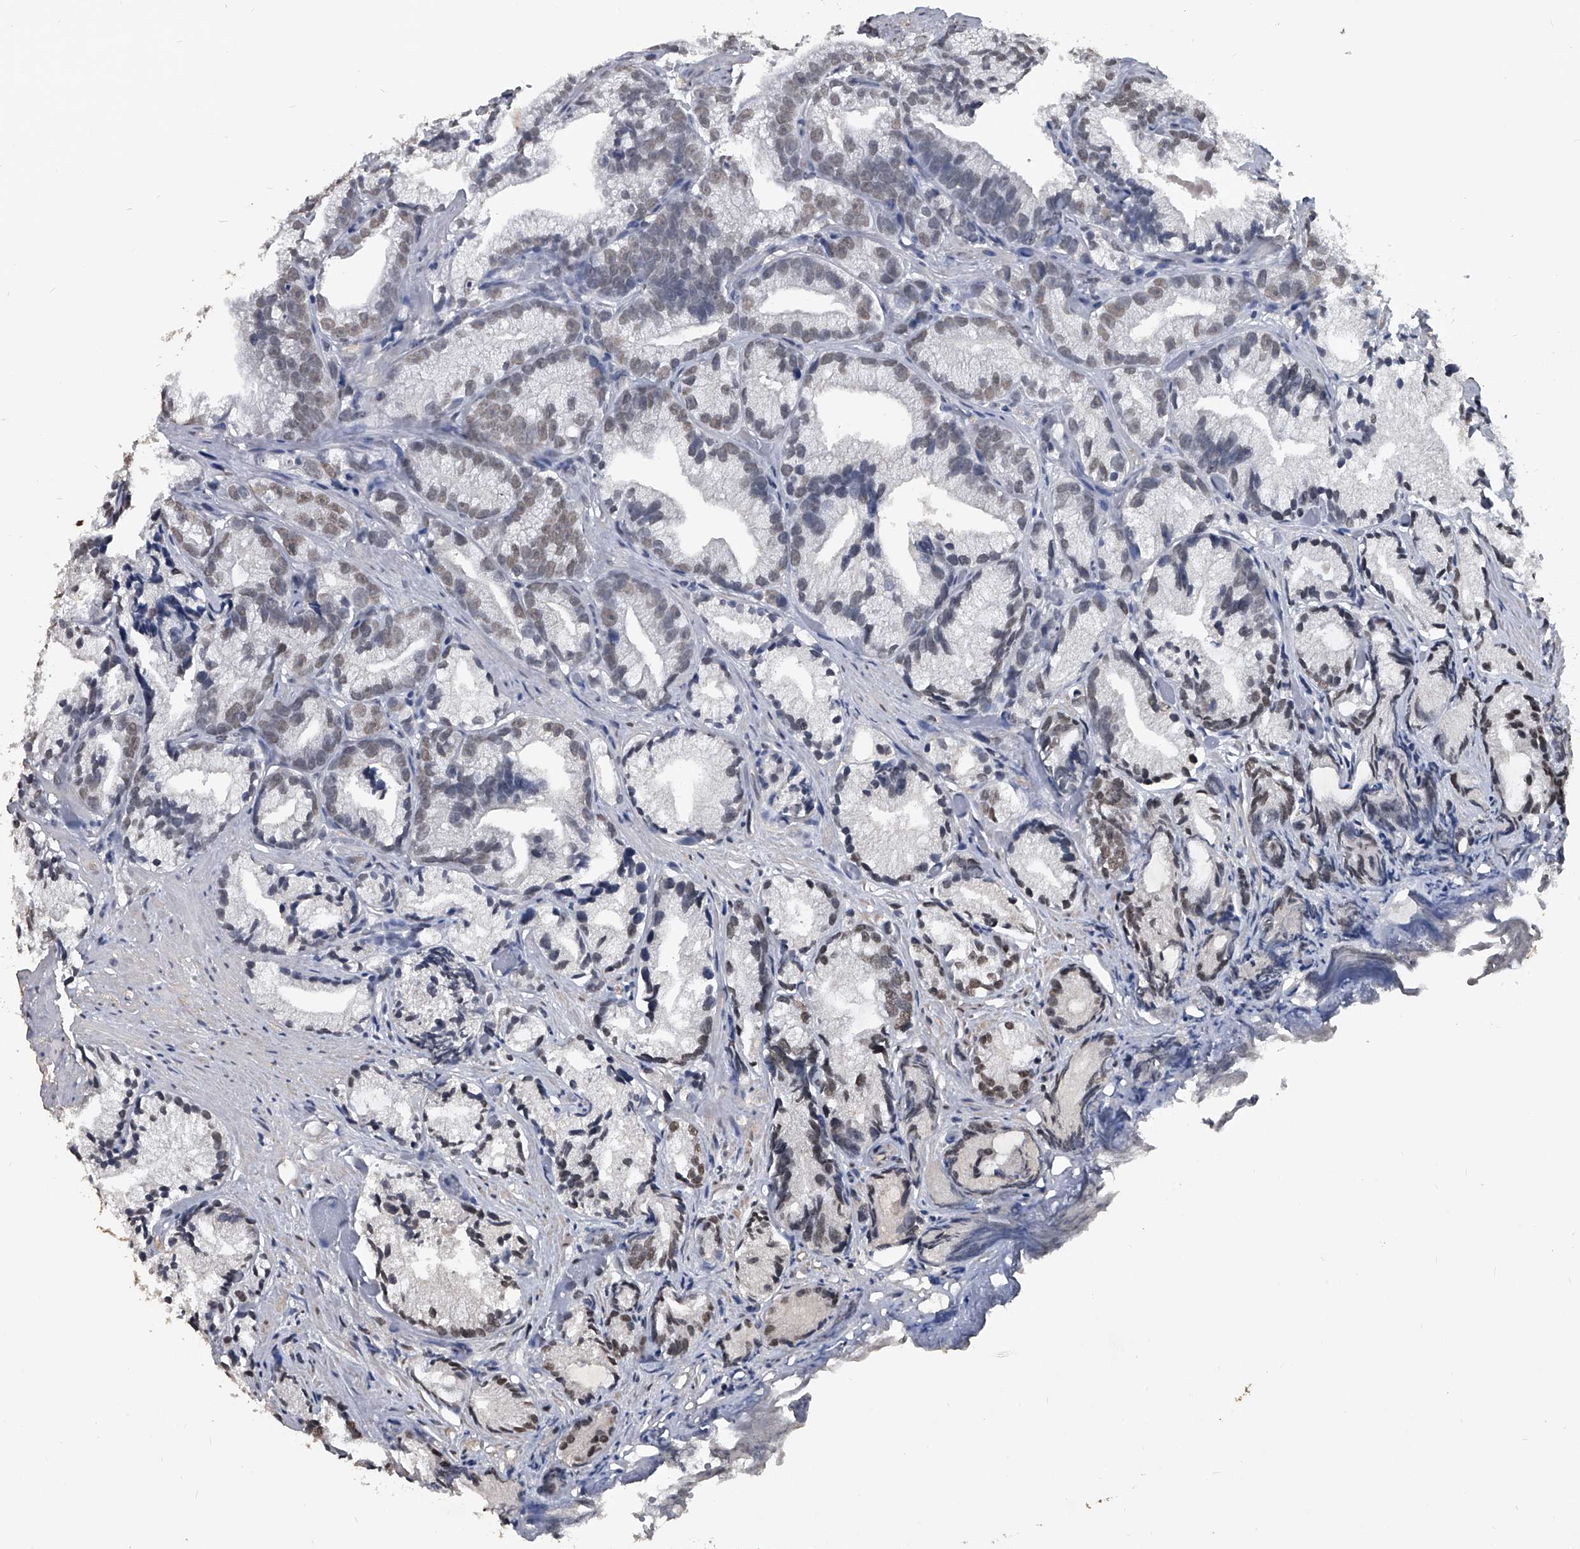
{"staining": {"intensity": "moderate", "quantity": "25%-75%", "location": "nuclear"}, "tissue": "prostate cancer", "cell_type": "Tumor cells", "image_type": "cancer", "snomed": [{"axis": "morphology", "description": "Adenocarcinoma, Low grade"}, {"axis": "topography", "description": "Prostate"}], "caption": "The micrograph shows staining of prostate adenocarcinoma (low-grade), revealing moderate nuclear protein expression (brown color) within tumor cells.", "gene": "MATR3", "patient": {"sex": "male", "age": 89}}